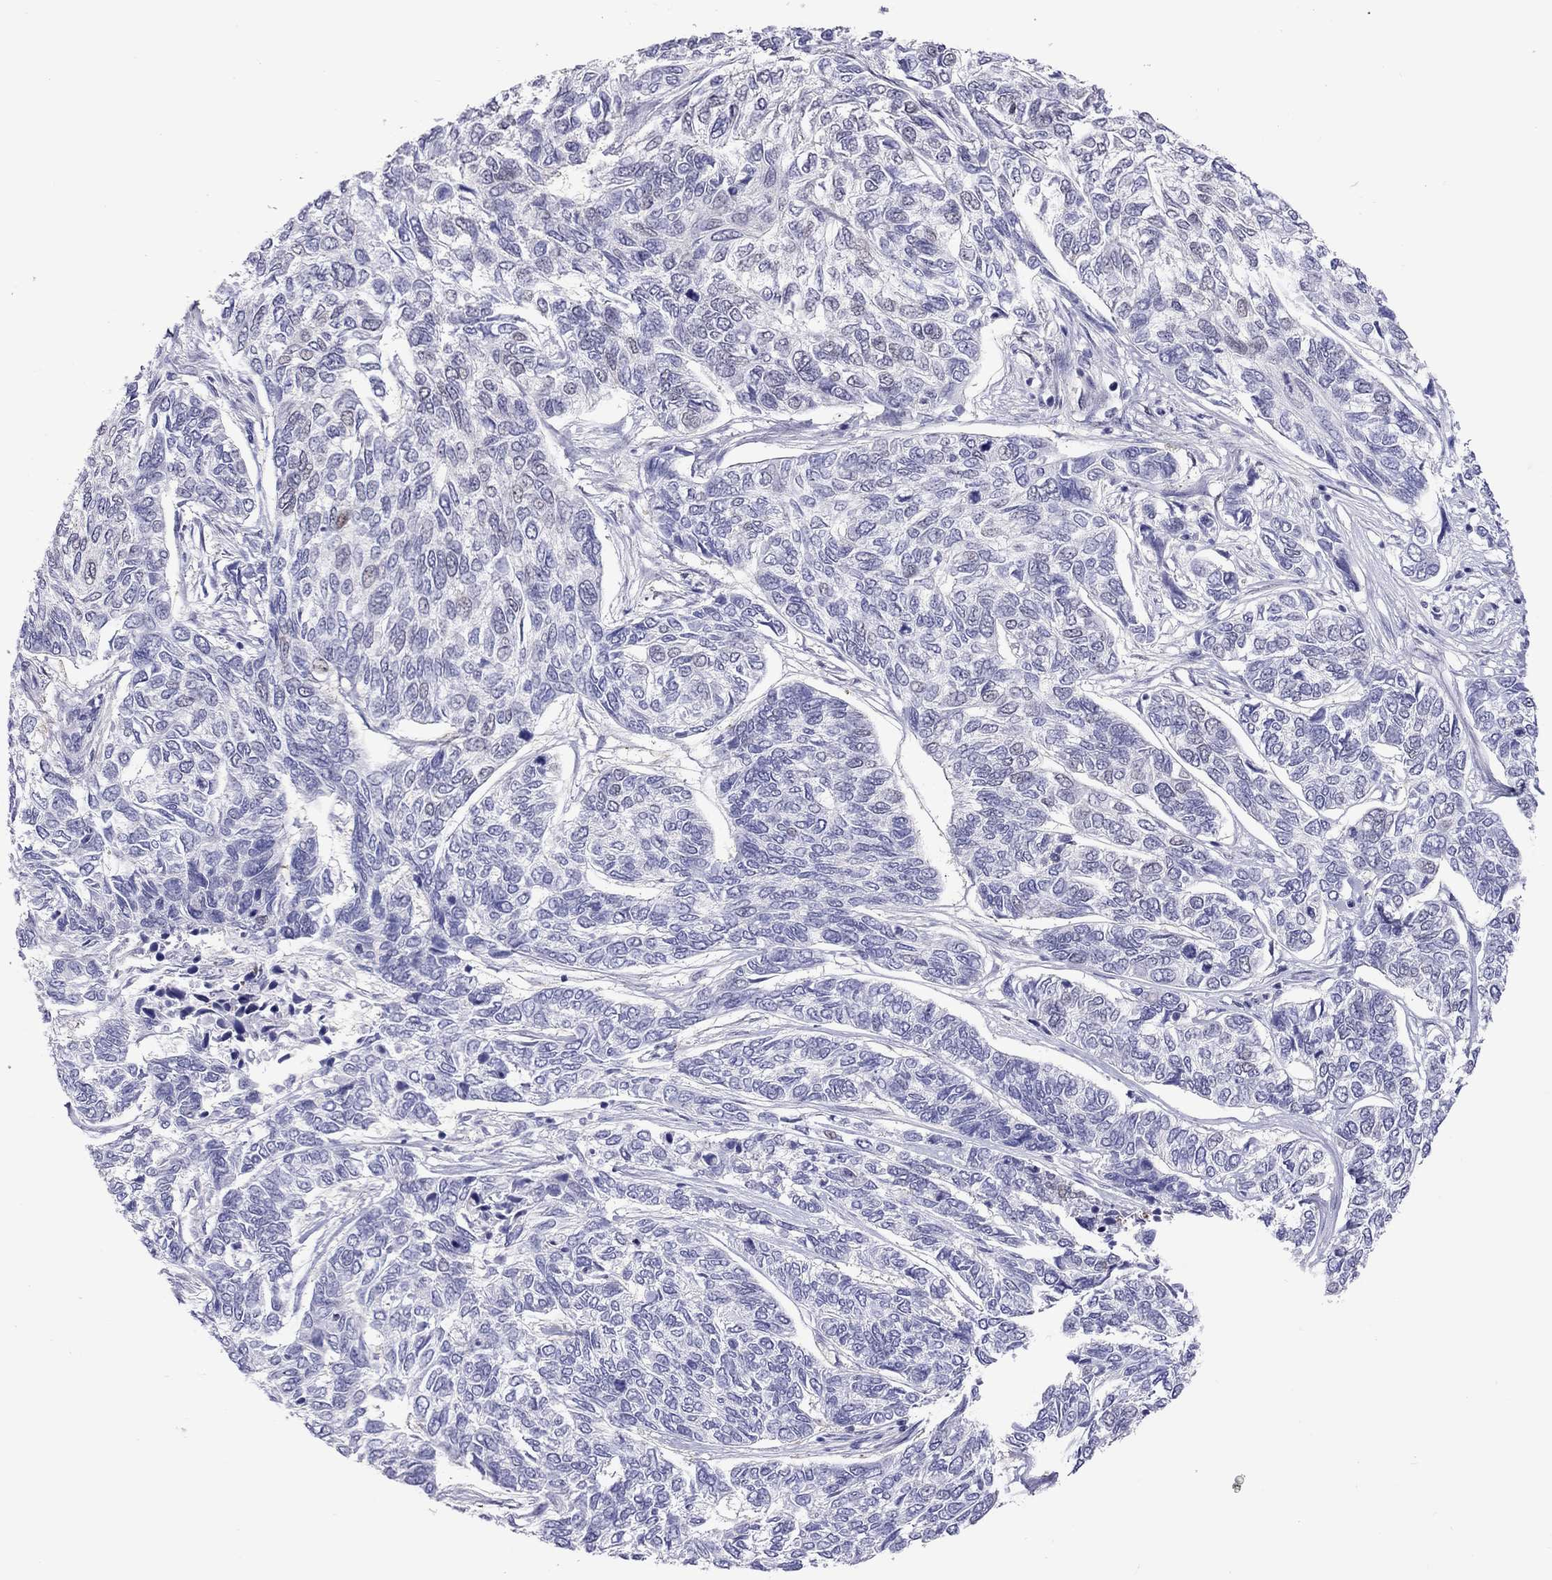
{"staining": {"intensity": "negative", "quantity": "none", "location": "none"}, "tissue": "skin cancer", "cell_type": "Tumor cells", "image_type": "cancer", "snomed": [{"axis": "morphology", "description": "Basal cell carcinoma"}, {"axis": "topography", "description": "Skin"}], "caption": "Immunohistochemistry of skin cancer shows no expression in tumor cells. (Brightfield microscopy of DAB immunohistochemistry (IHC) at high magnification).", "gene": "CHRNB3", "patient": {"sex": "female", "age": 65}}